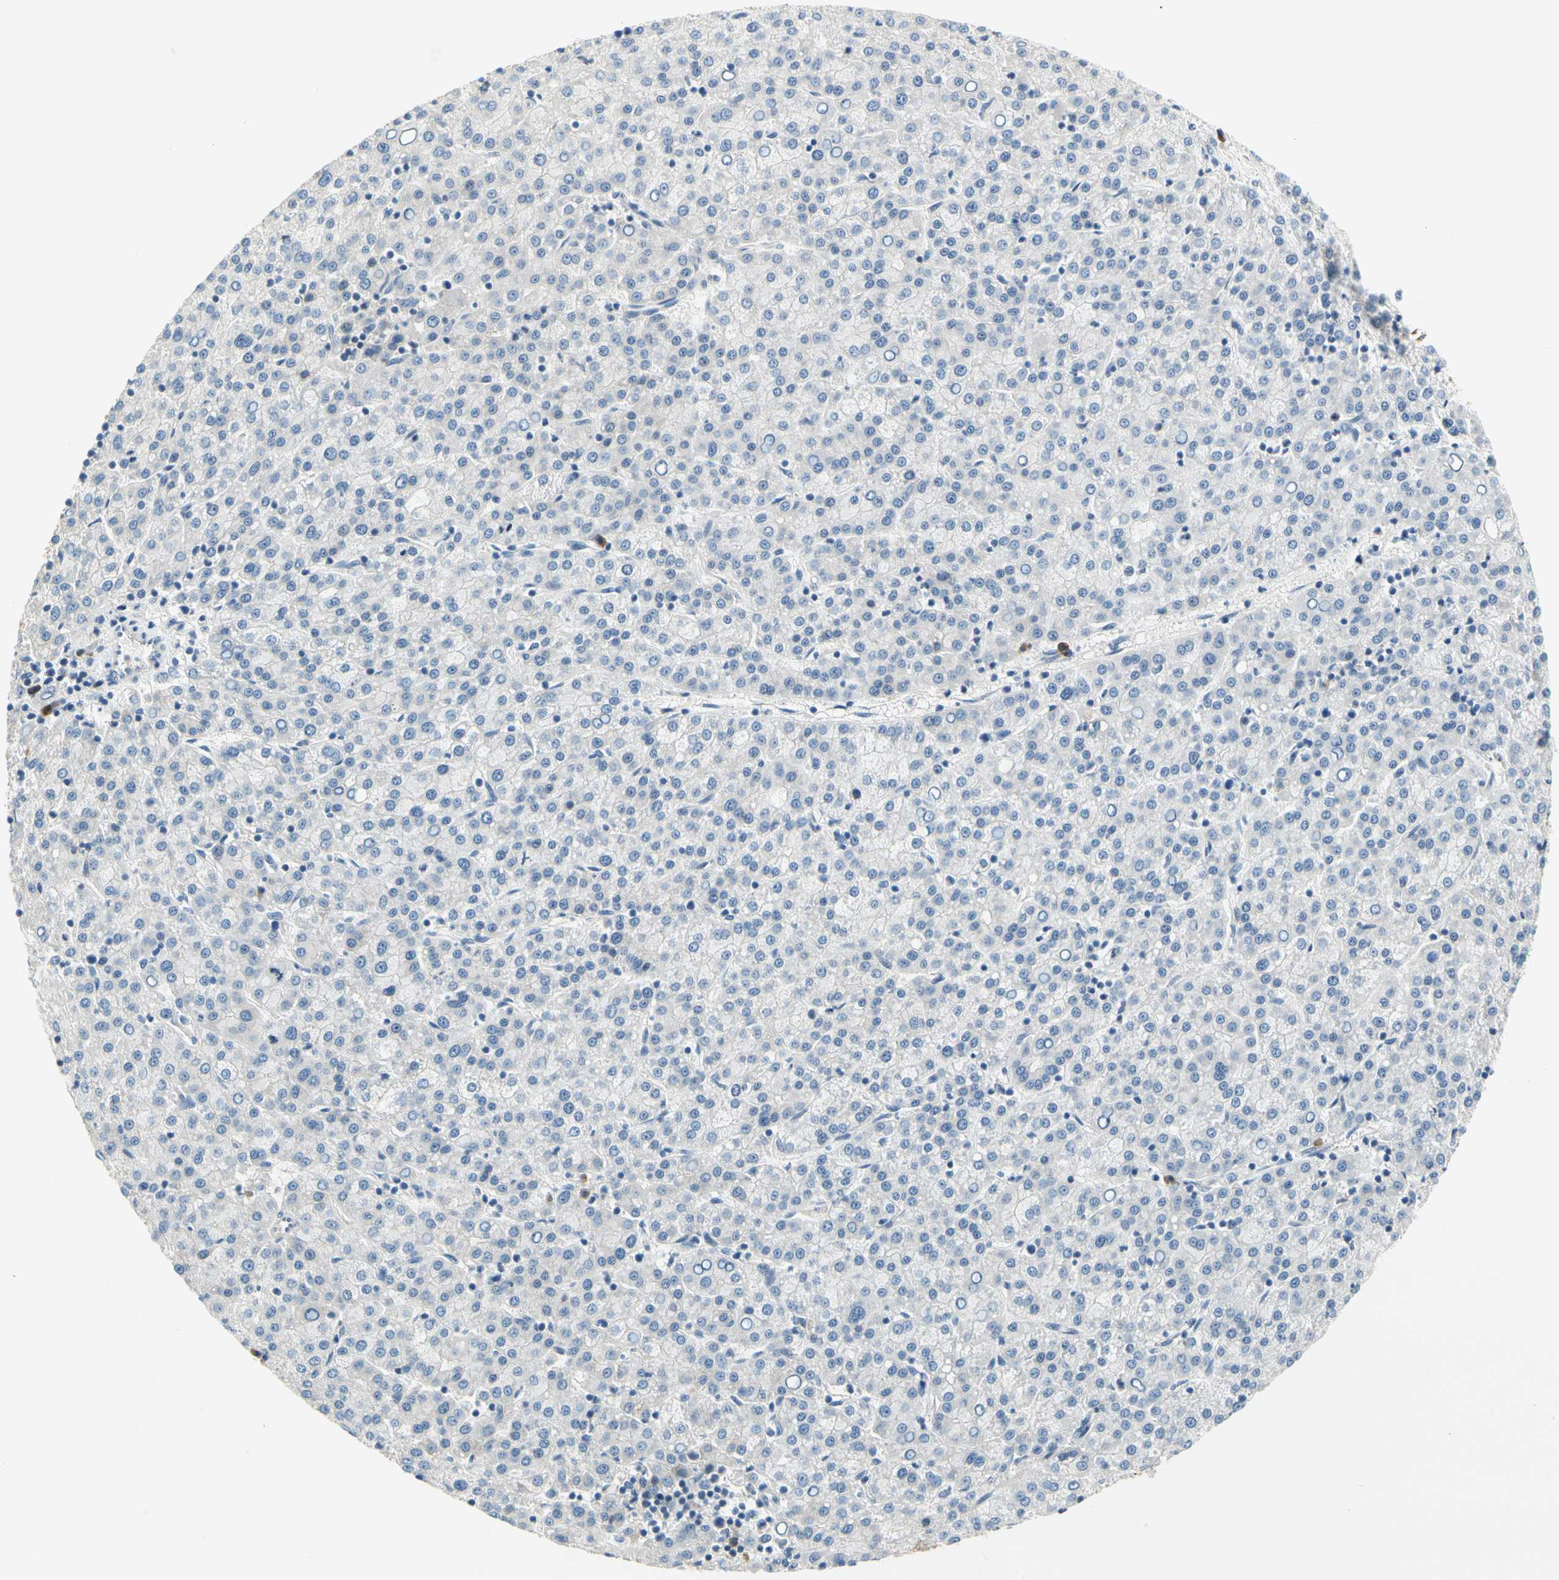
{"staining": {"intensity": "negative", "quantity": "none", "location": "none"}, "tissue": "liver cancer", "cell_type": "Tumor cells", "image_type": "cancer", "snomed": [{"axis": "morphology", "description": "Carcinoma, Hepatocellular, NOS"}, {"axis": "topography", "description": "Liver"}], "caption": "Photomicrograph shows no protein expression in tumor cells of hepatocellular carcinoma (liver) tissue. Brightfield microscopy of IHC stained with DAB (brown) and hematoxylin (blue), captured at high magnification.", "gene": "LRRC47", "patient": {"sex": "female", "age": 58}}